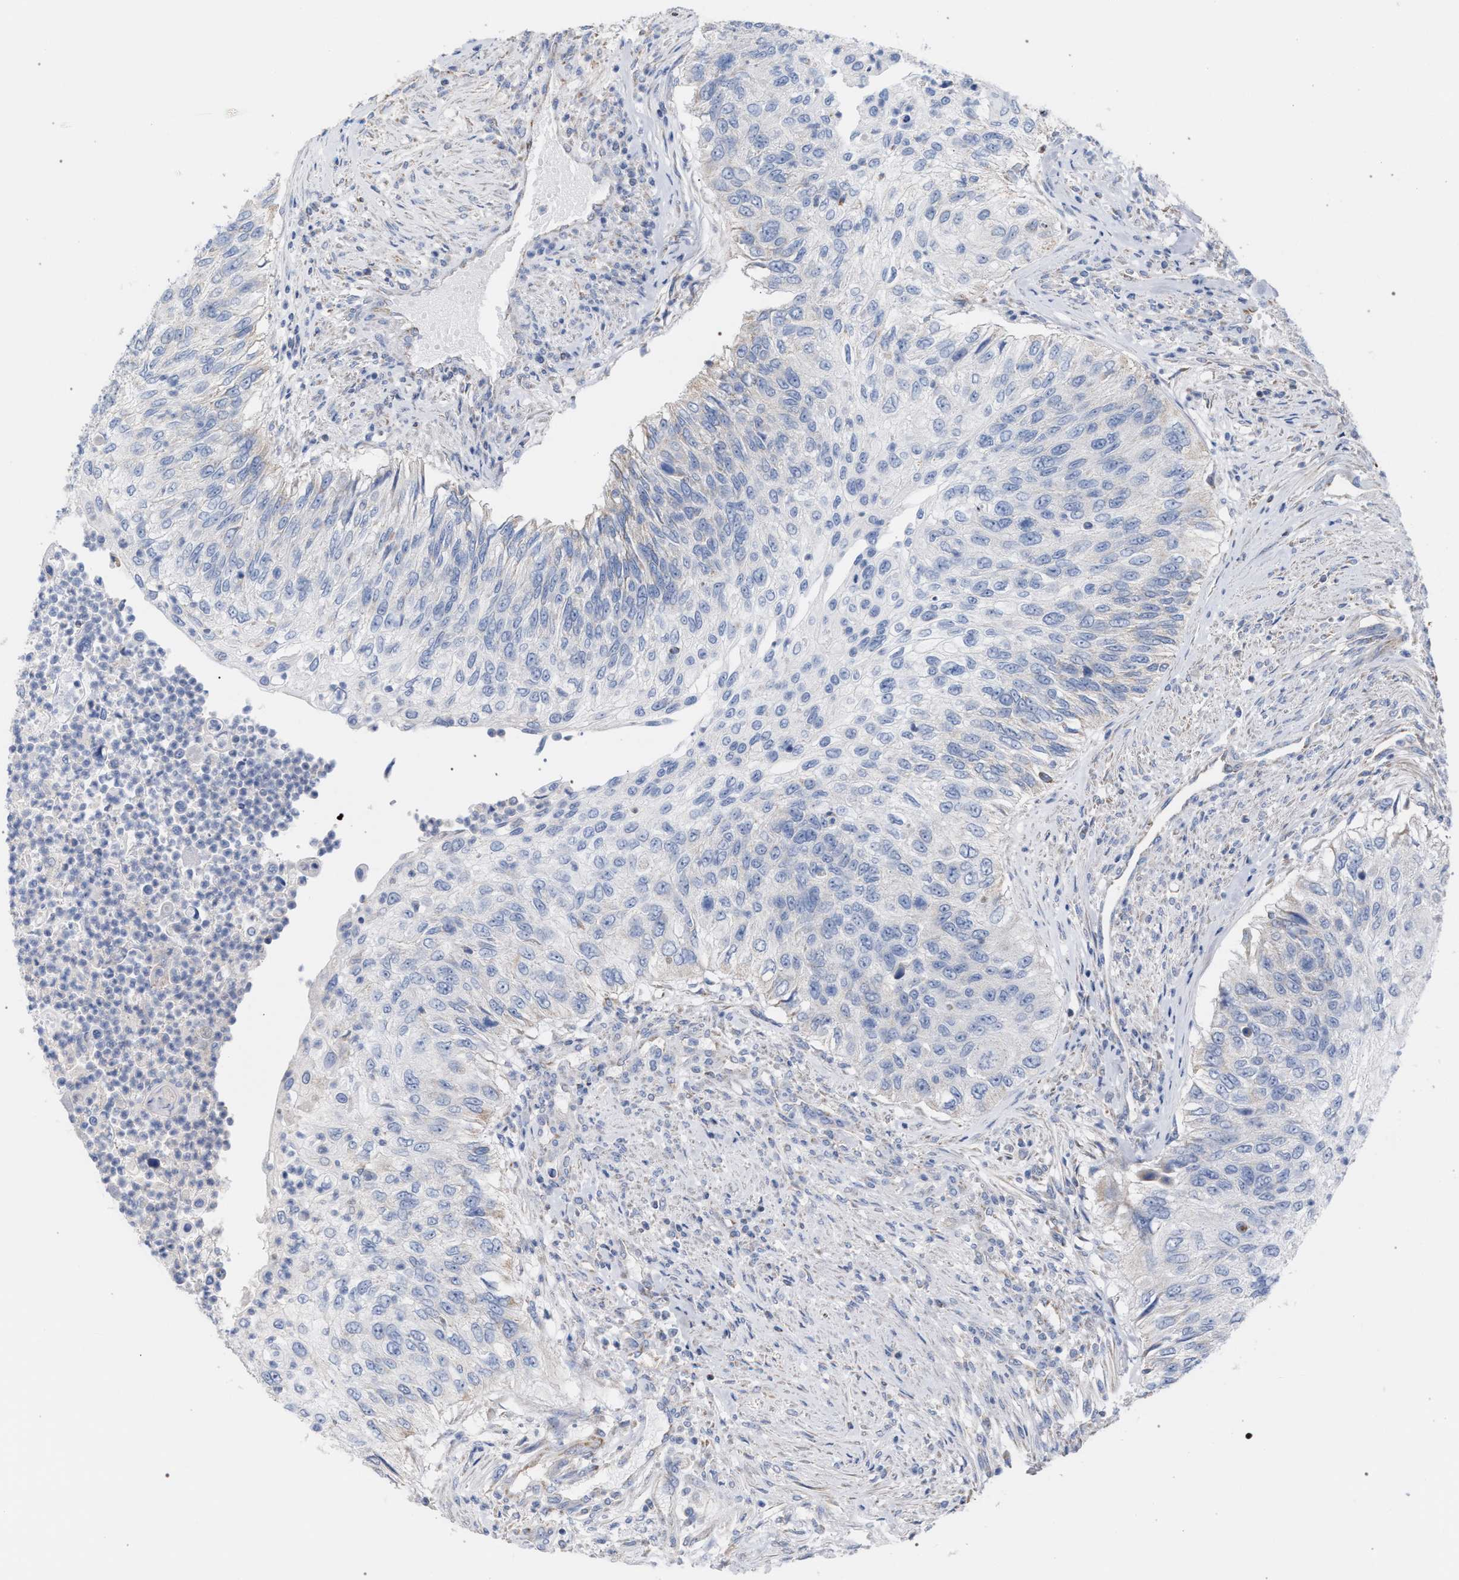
{"staining": {"intensity": "negative", "quantity": "none", "location": "none"}, "tissue": "urothelial cancer", "cell_type": "Tumor cells", "image_type": "cancer", "snomed": [{"axis": "morphology", "description": "Urothelial carcinoma, High grade"}, {"axis": "topography", "description": "Urinary bladder"}], "caption": "IHC of high-grade urothelial carcinoma displays no expression in tumor cells.", "gene": "ECI2", "patient": {"sex": "female", "age": 60}}